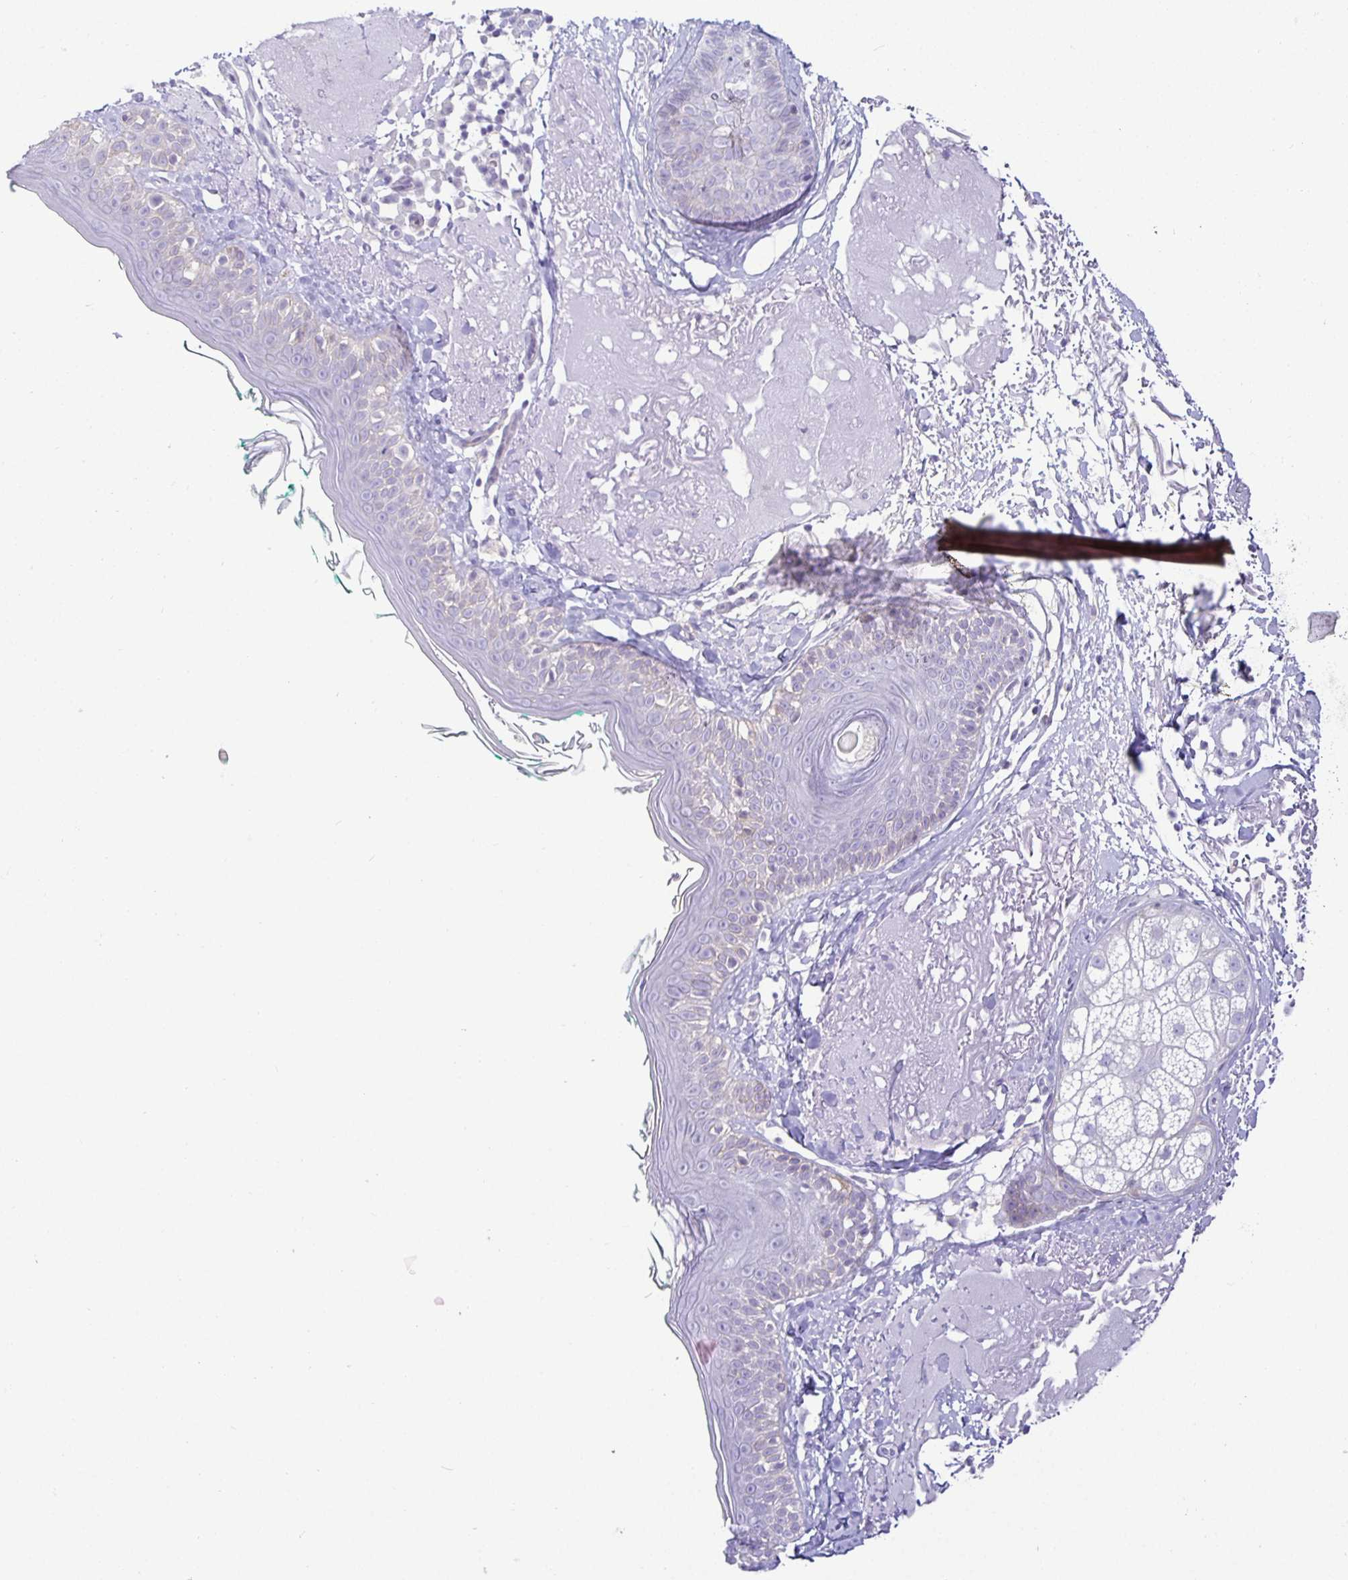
{"staining": {"intensity": "negative", "quantity": "none", "location": "none"}, "tissue": "skin", "cell_type": "Fibroblasts", "image_type": "normal", "snomed": [{"axis": "morphology", "description": "Normal tissue, NOS"}, {"axis": "topography", "description": "Skin"}], "caption": "This micrograph is of normal skin stained with immunohistochemistry (IHC) to label a protein in brown with the nuclei are counter-stained blue. There is no positivity in fibroblasts. The staining was performed using DAB (3,3'-diaminobenzidine) to visualize the protein expression in brown, while the nuclei were stained in blue with hematoxylin (Magnification: 20x).", "gene": "SIRPA", "patient": {"sex": "male", "age": 73}}